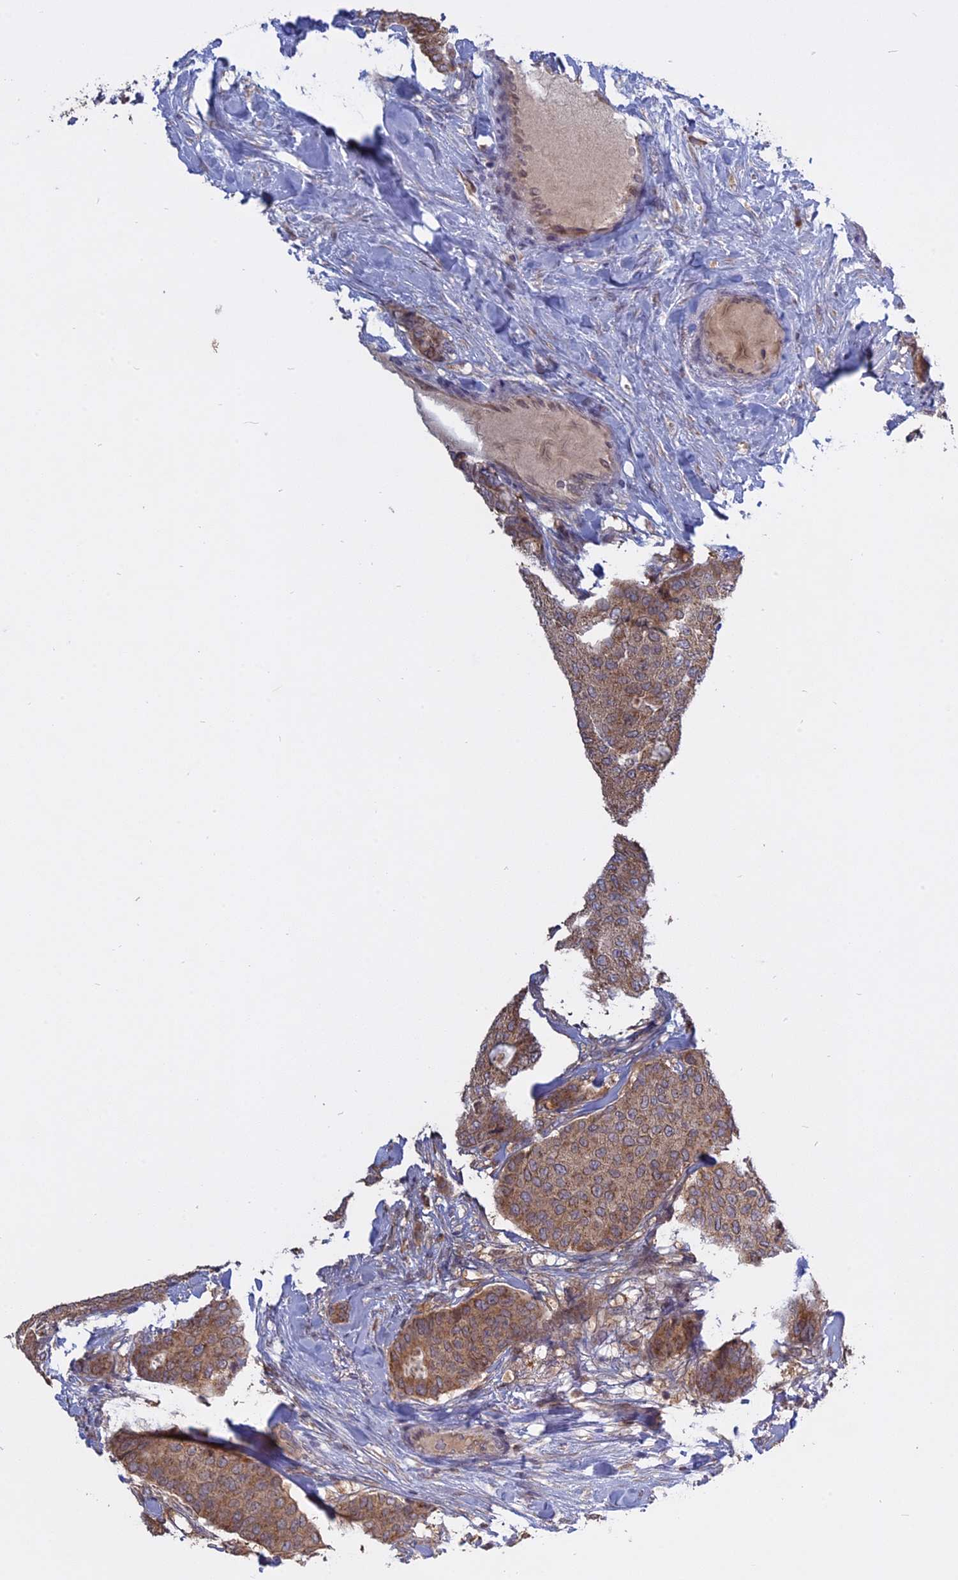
{"staining": {"intensity": "weak", "quantity": ">75%", "location": "cytoplasmic/membranous"}, "tissue": "breast cancer", "cell_type": "Tumor cells", "image_type": "cancer", "snomed": [{"axis": "morphology", "description": "Duct carcinoma"}, {"axis": "topography", "description": "Breast"}], "caption": "This histopathology image demonstrates breast cancer stained with immunohistochemistry (IHC) to label a protein in brown. The cytoplasmic/membranous of tumor cells show weak positivity for the protein. Nuclei are counter-stained blue.", "gene": "TMEM208", "patient": {"sex": "female", "age": 75}}